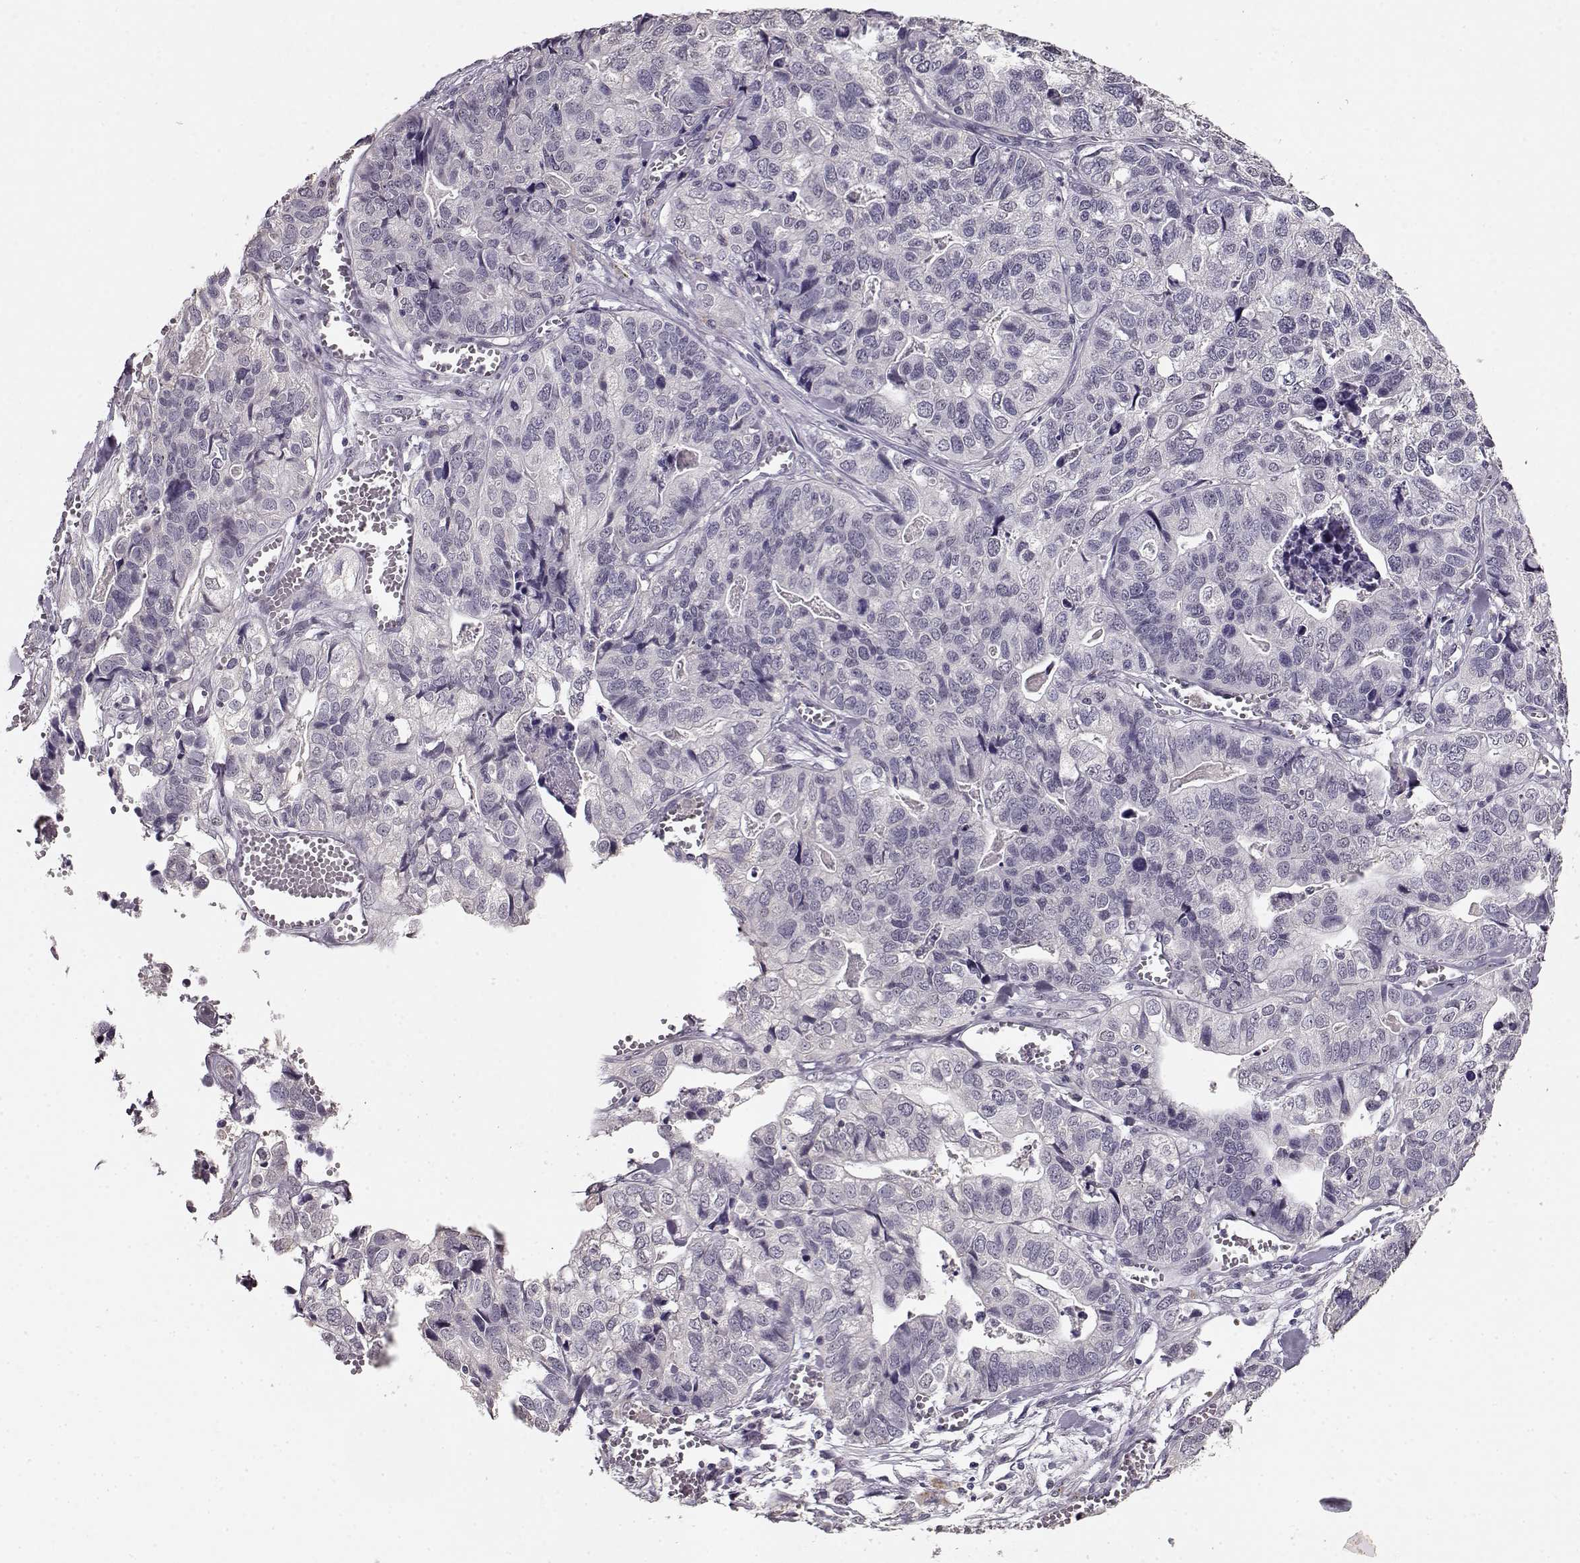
{"staining": {"intensity": "negative", "quantity": "none", "location": "none"}, "tissue": "stomach cancer", "cell_type": "Tumor cells", "image_type": "cancer", "snomed": [{"axis": "morphology", "description": "Adenocarcinoma, NOS"}, {"axis": "topography", "description": "Stomach, upper"}], "caption": "Tumor cells are negative for brown protein staining in stomach cancer (adenocarcinoma).", "gene": "RP1L1", "patient": {"sex": "female", "age": 67}}